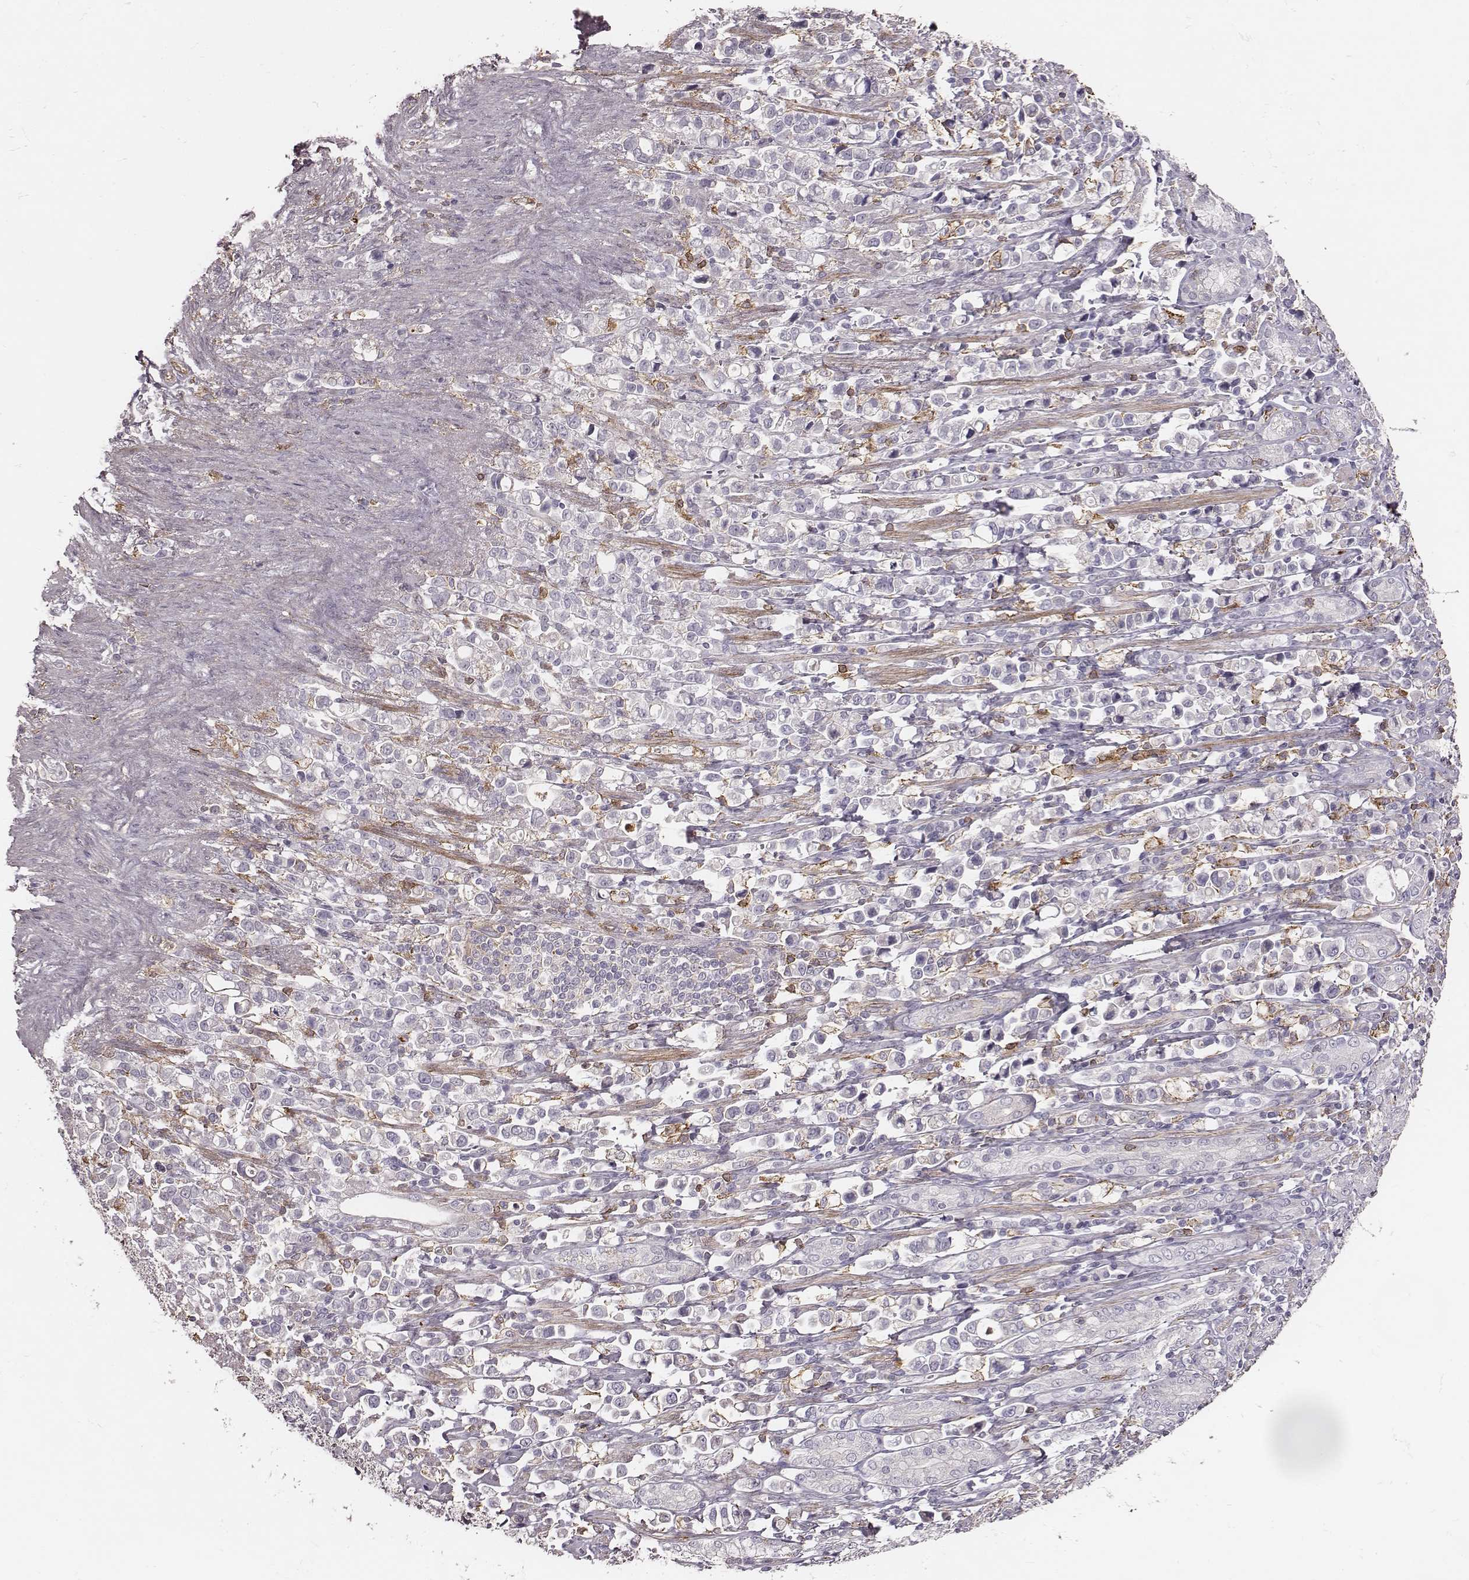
{"staining": {"intensity": "negative", "quantity": "none", "location": "none"}, "tissue": "stomach cancer", "cell_type": "Tumor cells", "image_type": "cancer", "snomed": [{"axis": "morphology", "description": "Adenocarcinoma, NOS"}, {"axis": "topography", "description": "Stomach"}], "caption": "Immunohistochemistry photomicrograph of human adenocarcinoma (stomach) stained for a protein (brown), which shows no staining in tumor cells. Nuclei are stained in blue.", "gene": "ZYX", "patient": {"sex": "male", "age": 63}}